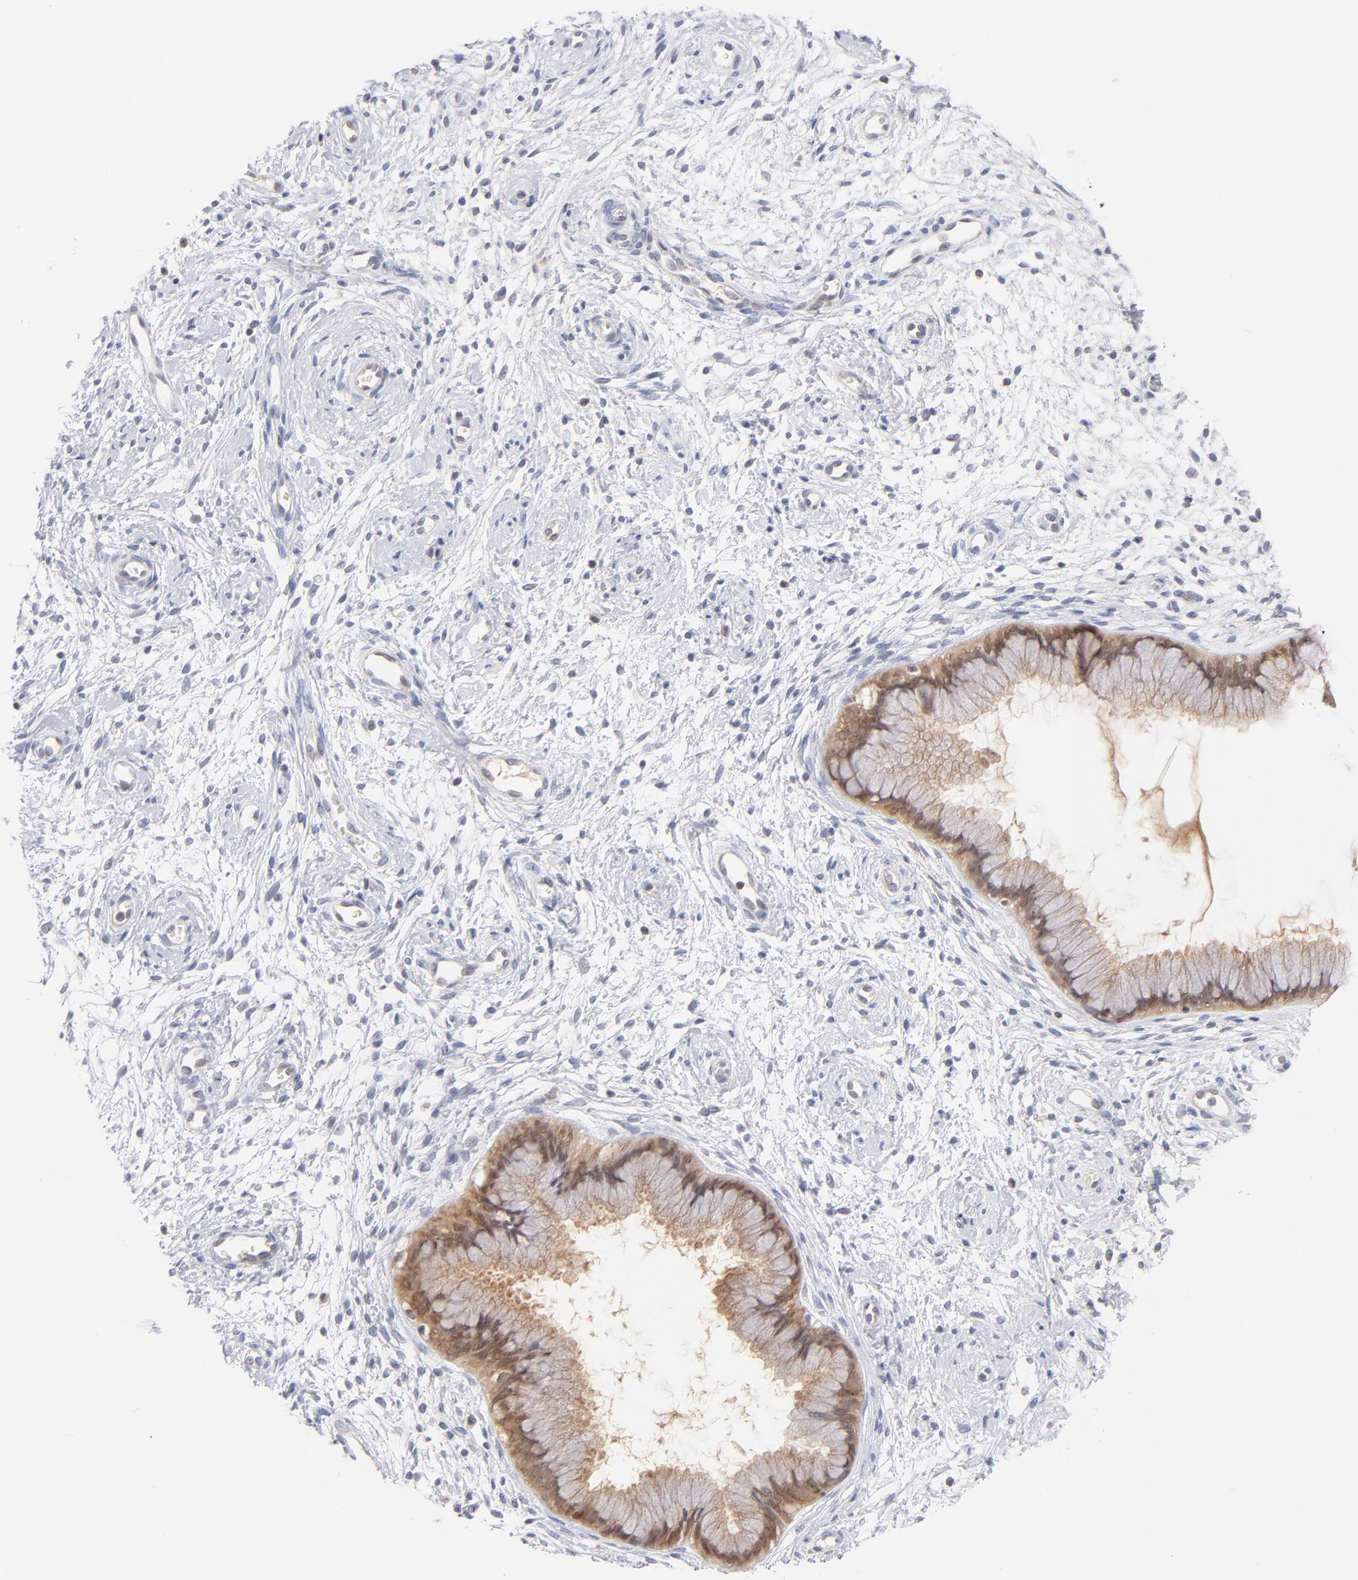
{"staining": {"intensity": "weak", "quantity": ">75%", "location": "cytoplasmic/membranous,nuclear"}, "tissue": "cervix", "cell_type": "Glandular cells", "image_type": "normal", "snomed": [{"axis": "morphology", "description": "Normal tissue, NOS"}, {"axis": "topography", "description": "Cervix"}], "caption": "Protein staining of unremarkable cervix displays weak cytoplasmic/membranous,nuclear staining in approximately >75% of glandular cells.", "gene": "CASP6", "patient": {"sex": "female", "age": 39}}